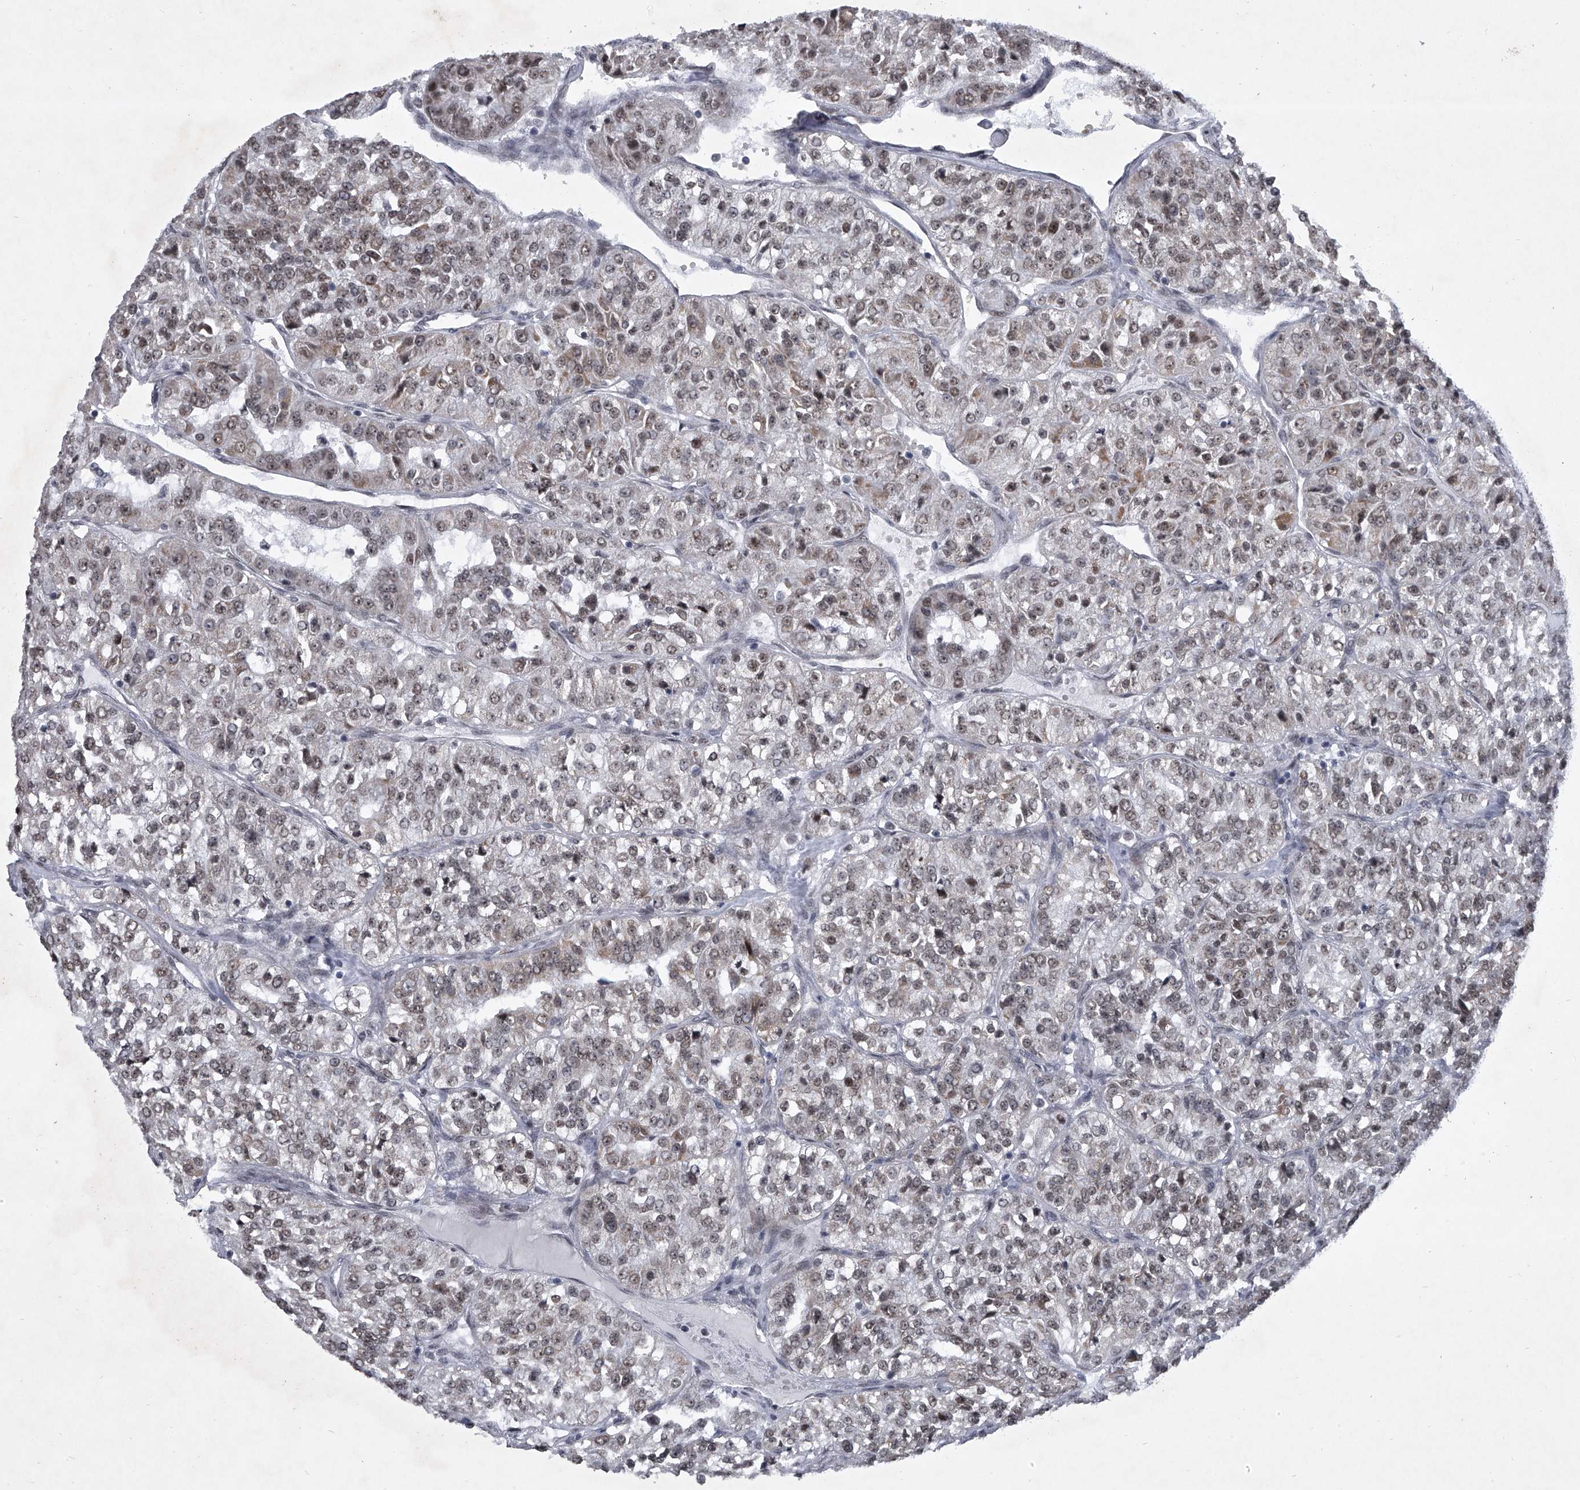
{"staining": {"intensity": "moderate", "quantity": "25%-75%", "location": "nuclear"}, "tissue": "renal cancer", "cell_type": "Tumor cells", "image_type": "cancer", "snomed": [{"axis": "morphology", "description": "Adenocarcinoma, NOS"}, {"axis": "topography", "description": "Kidney"}], "caption": "Moderate nuclear staining for a protein is seen in about 25%-75% of tumor cells of renal cancer (adenocarcinoma) using IHC.", "gene": "MLLT1", "patient": {"sex": "female", "age": 63}}